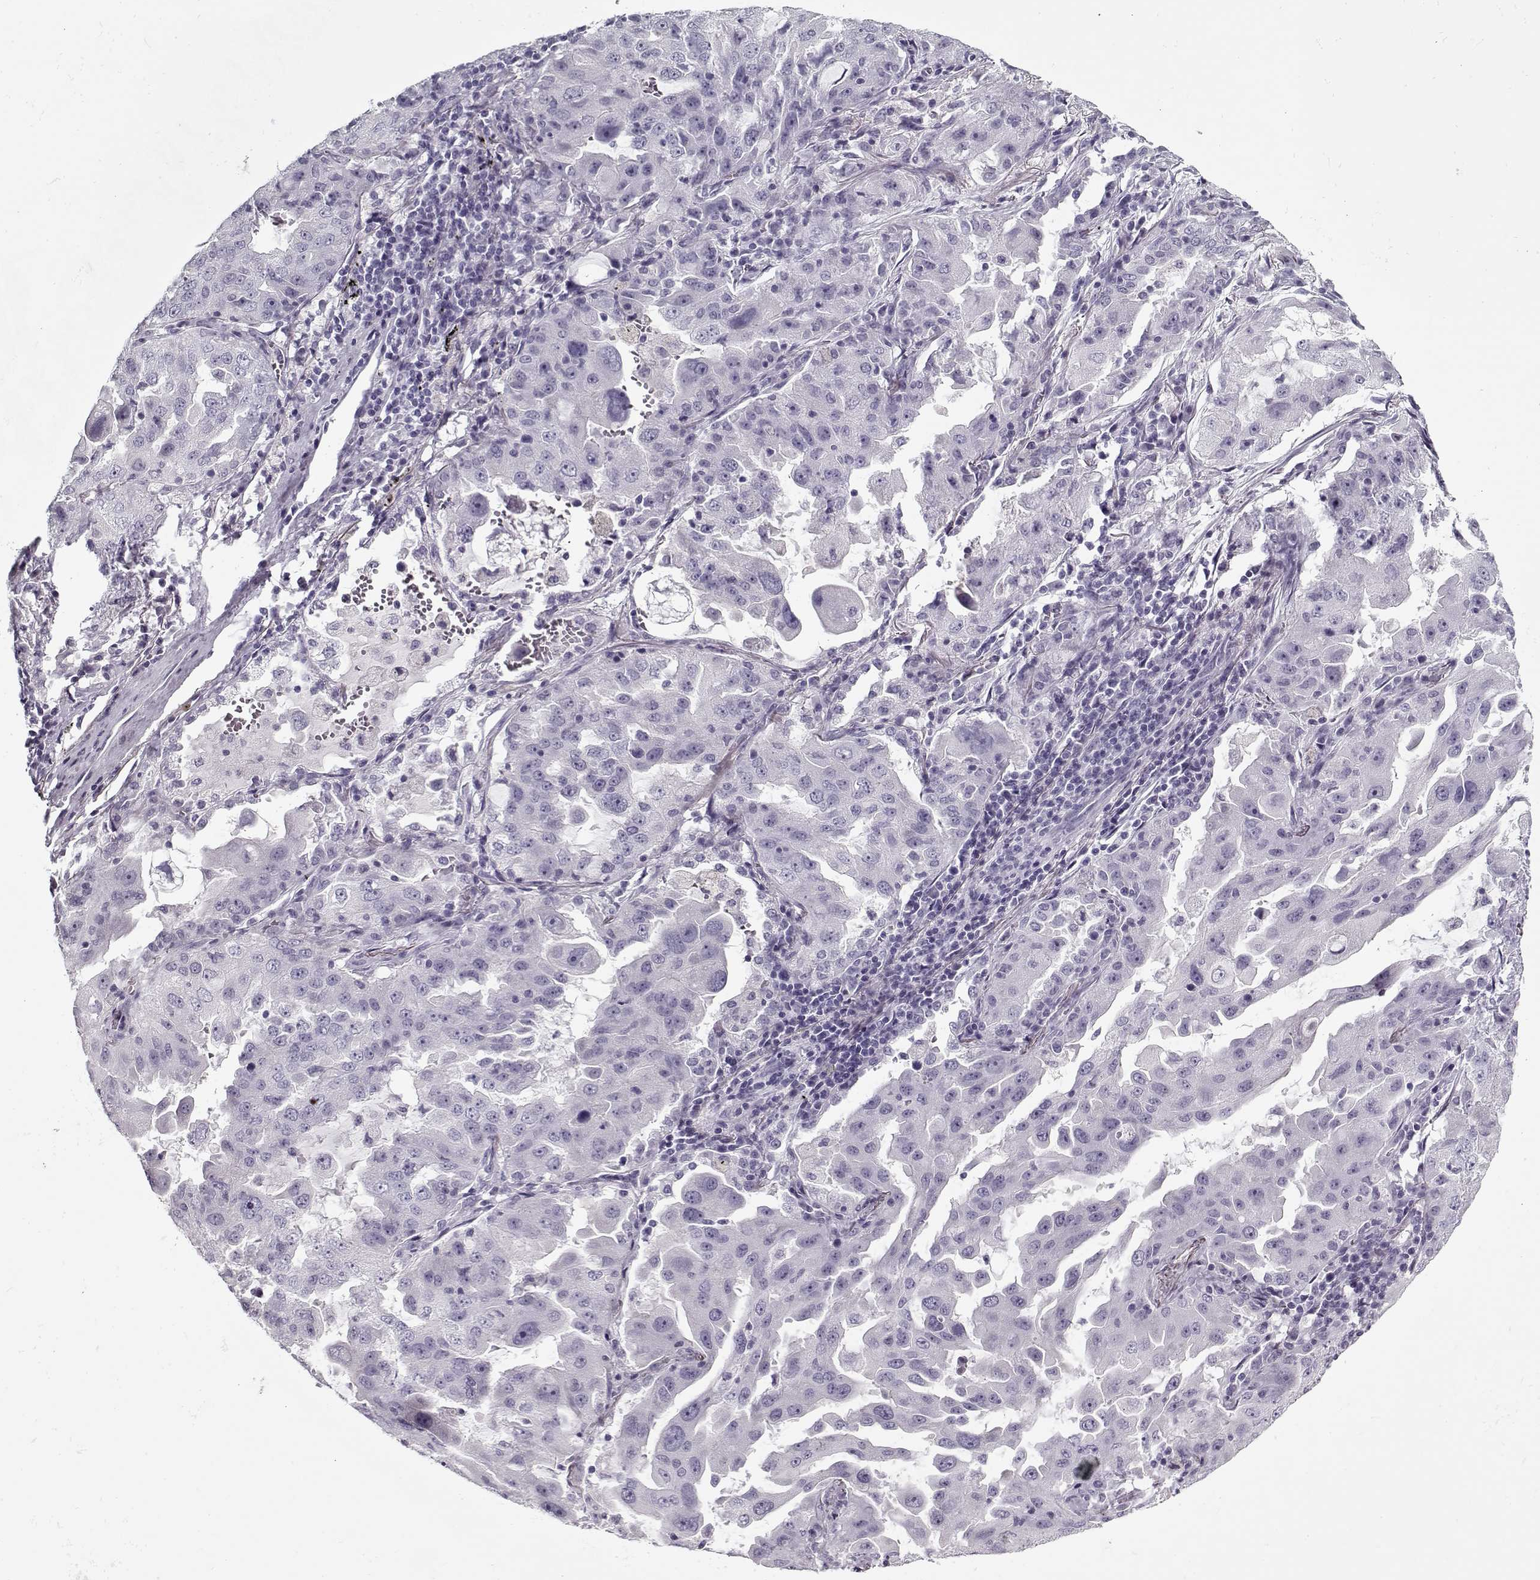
{"staining": {"intensity": "negative", "quantity": "none", "location": "none"}, "tissue": "lung cancer", "cell_type": "Tumor cells", "image_type": "cancer", "snomed": [{"axis": "morphology", "description": "Adenocarcinoma, NOS"}, {"axis": "topography", "description": "Lung"}], "caption": "The immunohistochemistry (IHC) micrograph has no significant expression in tumor cells of lung cancer tissue.", "gene": "CCDC136", "patient": {"sex": "female", "age": 61}}